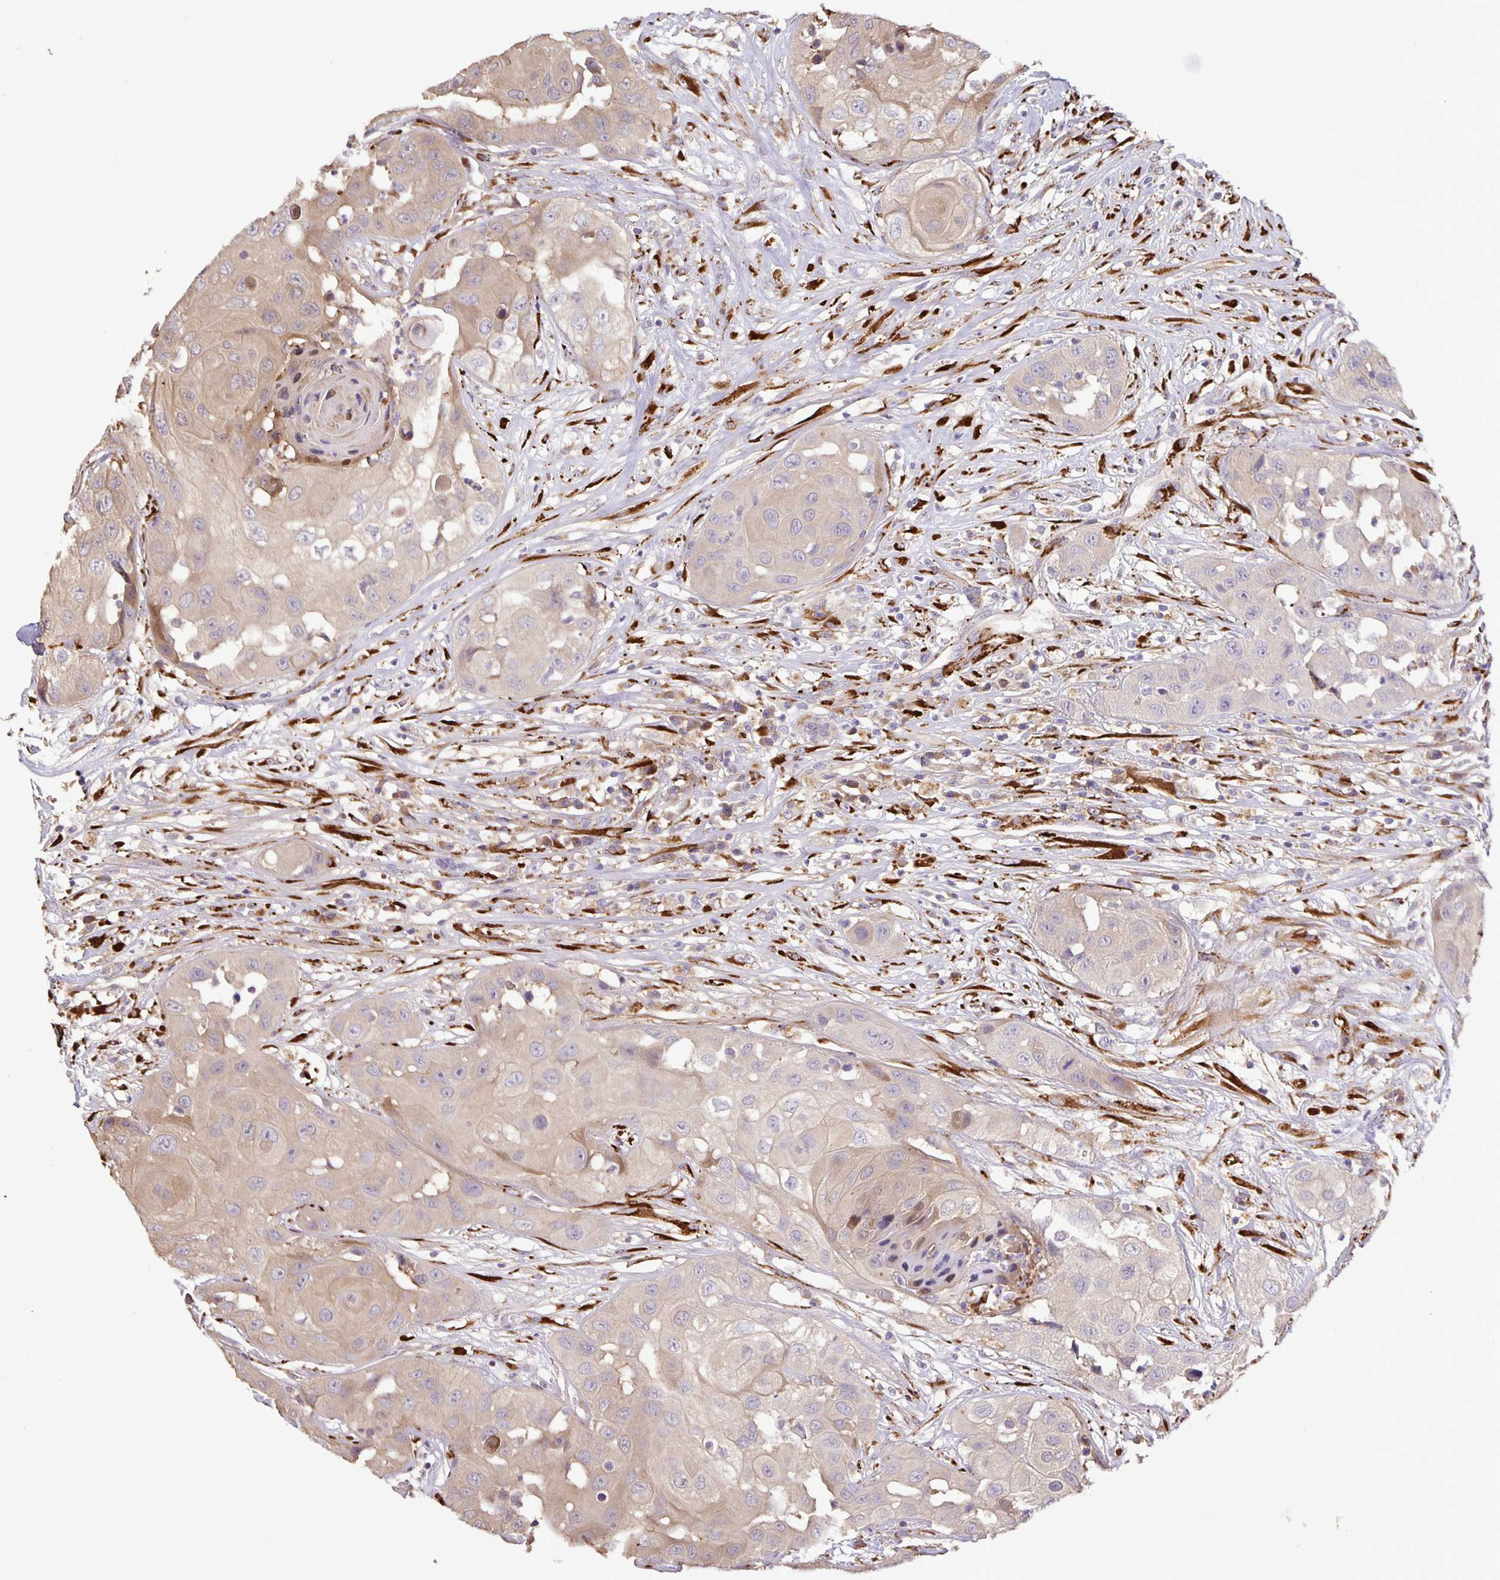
{"staining": {"intensity": "weak", "quantity": ">75%", "location": "cytoplasmic/membranous"}, "tissue": "head and neck cancer", "cell_type": "Tumor cells", "image_type": "cancer", "snomed": [{"axis": "morphology", "description": "Squamous cell carcinoma, NOS"}, {"axis": "topography", "description": "Head-Neck"}], "caption": "This histopathology image reveals IHC staining of head and neck cancer, with low weak cytoplasmic/membranous staining in approximately >75% of tumor cells.", "gene": "EML6", "patient": {"sex": "male", "age": 83}}